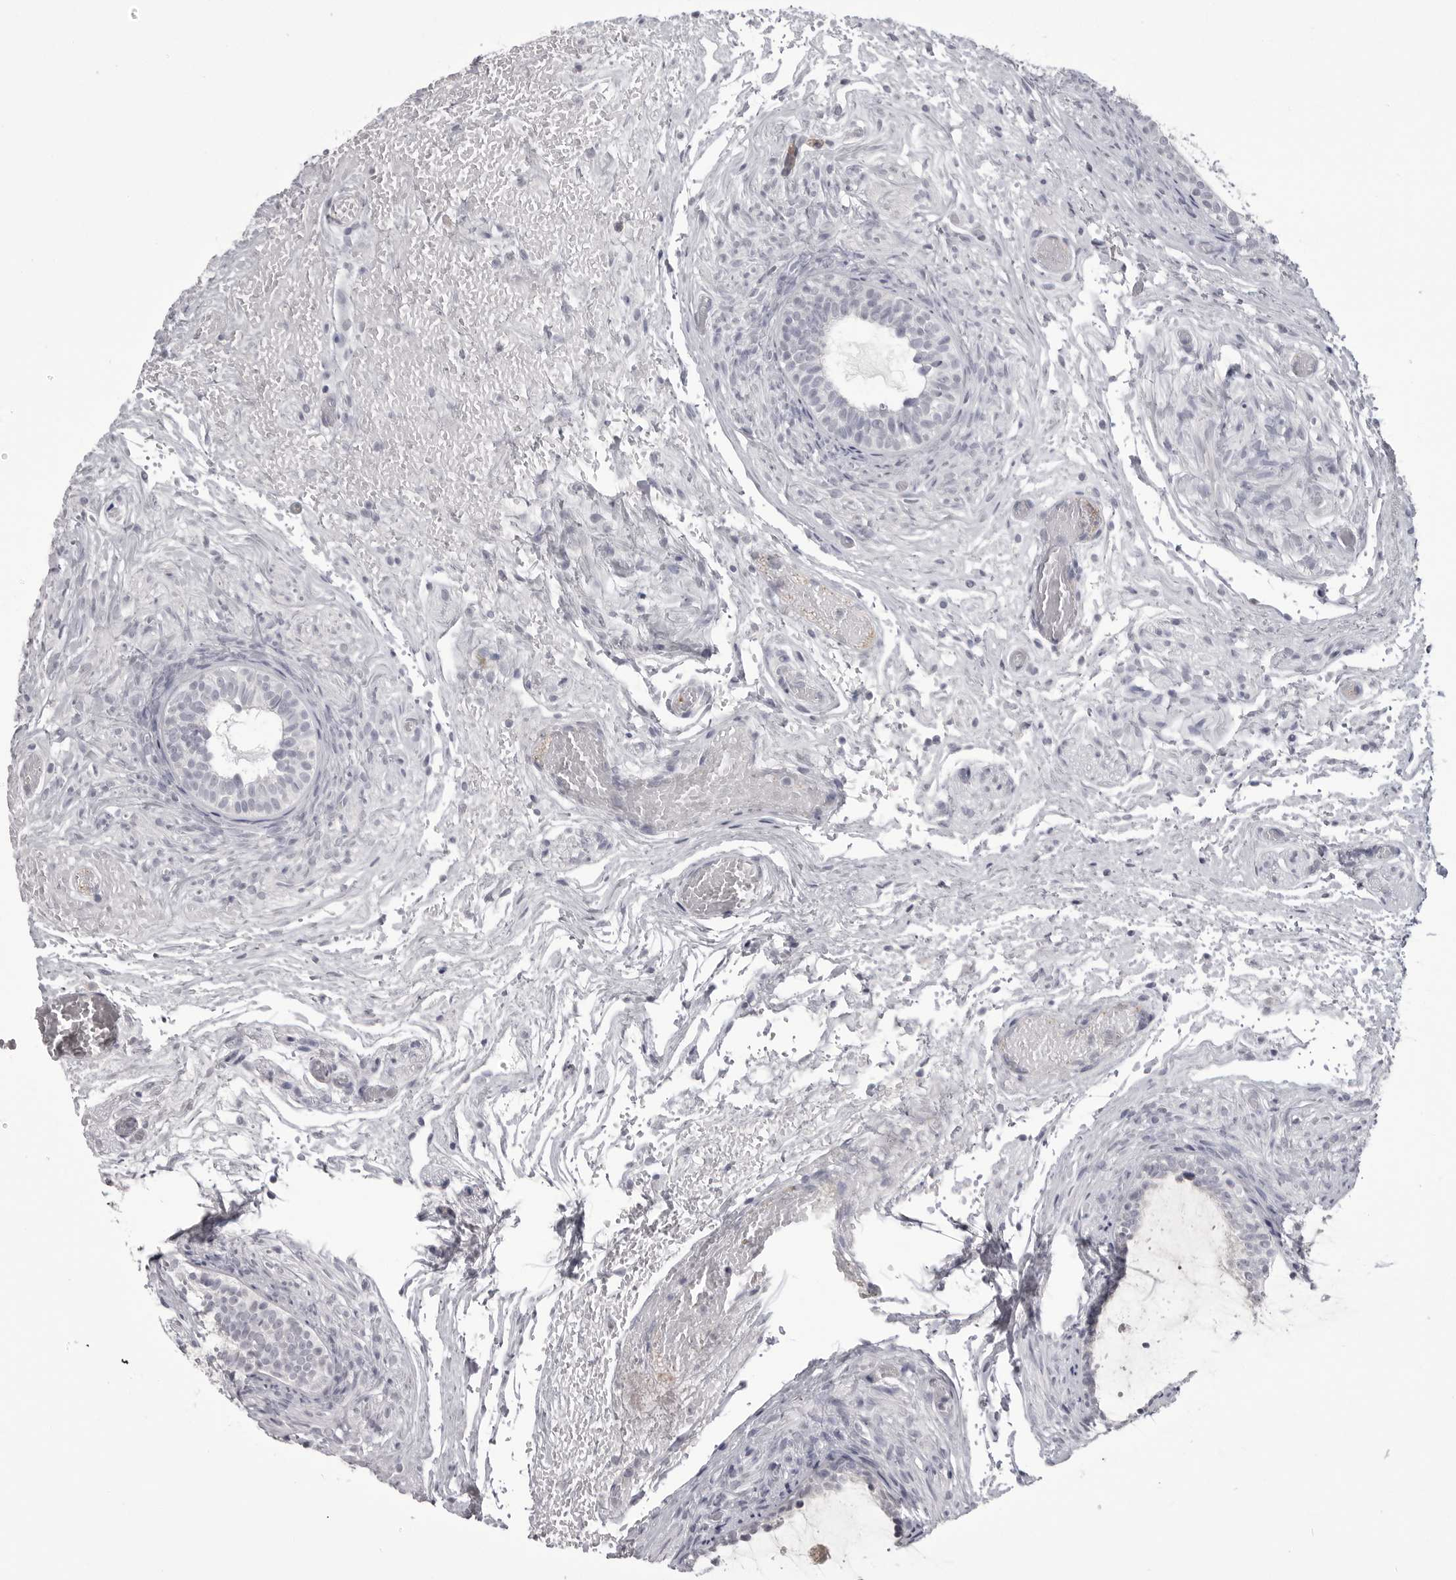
{"staining": {"intensity": "negative", "quantity": "none", "location": "none"}, "tissue": "epididymis", "cell_type": "Glandular cells", "image_type": "normal", "snomed": [{"axis": "morphology", "description": "Normal tissue, NOS"}, {"axis": "topography", "description": "Epididymis"}], "caption": "High power microscopy photomicrograph of an immunohistochemistry photomicrograph of benign epididymis, revealing no significant positivity in glandular cells.", "gene": "TIMP1", "patient": {"sex": "male", "age": 5}}